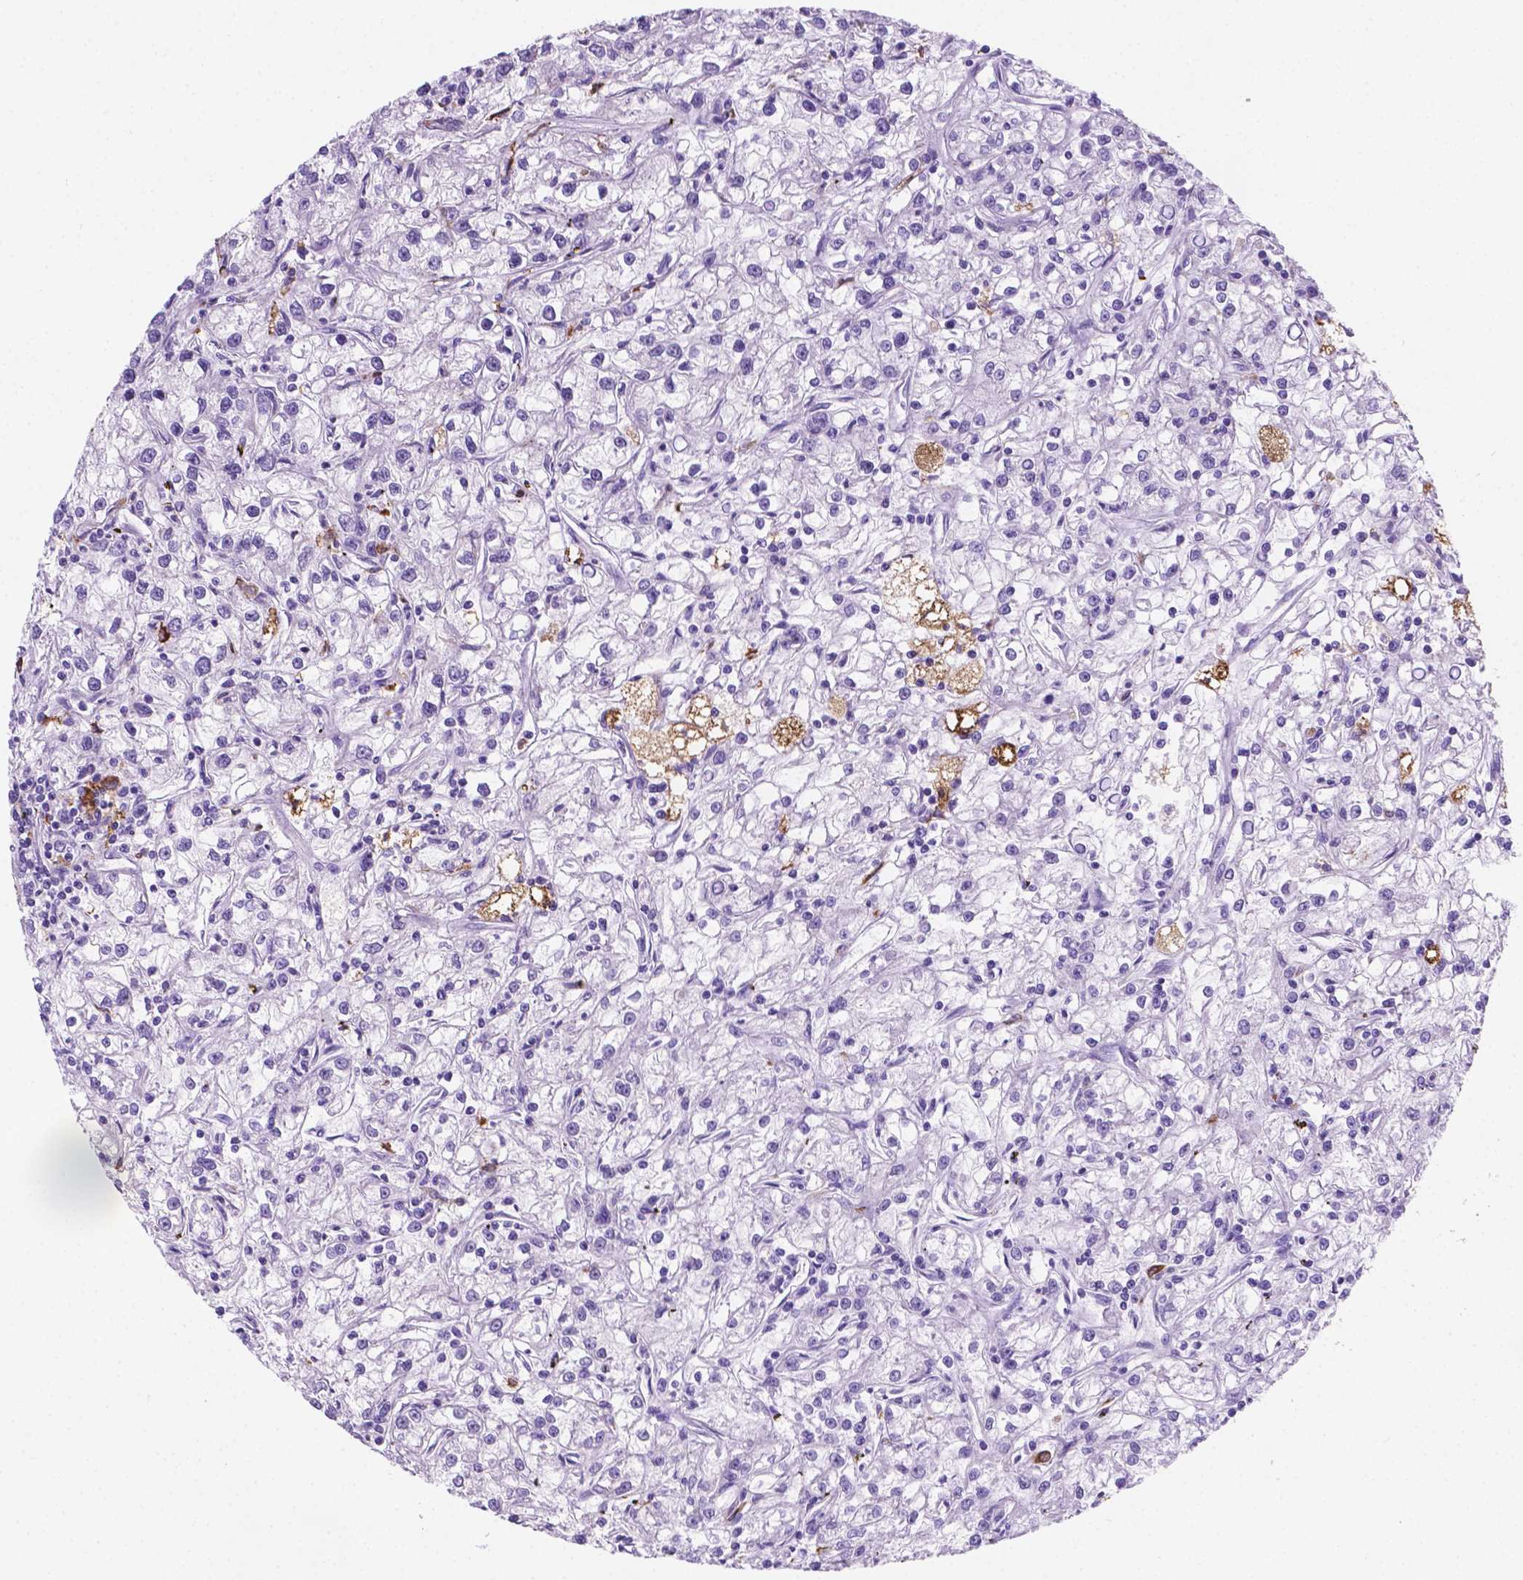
{"staining": {"intensity": "negative", "quantity": "none", "location": "none"}, "tissue": "renal cancer", "cell_type": "Tumor cells", "image_type": "cancer", "snomed": [{"axis": "morphology", "description": "Adenocarcinoma, NOS"}, {"axis": "topography", "description": "Kidney"}], "caption": "DAB (3,3'-diaminobenzidine) immunohistochemical staining of renal cancer exhibits no significant staining in tumor cells.", "gene": "MACF1", "patient": {"sex": "female", "age": 59}}